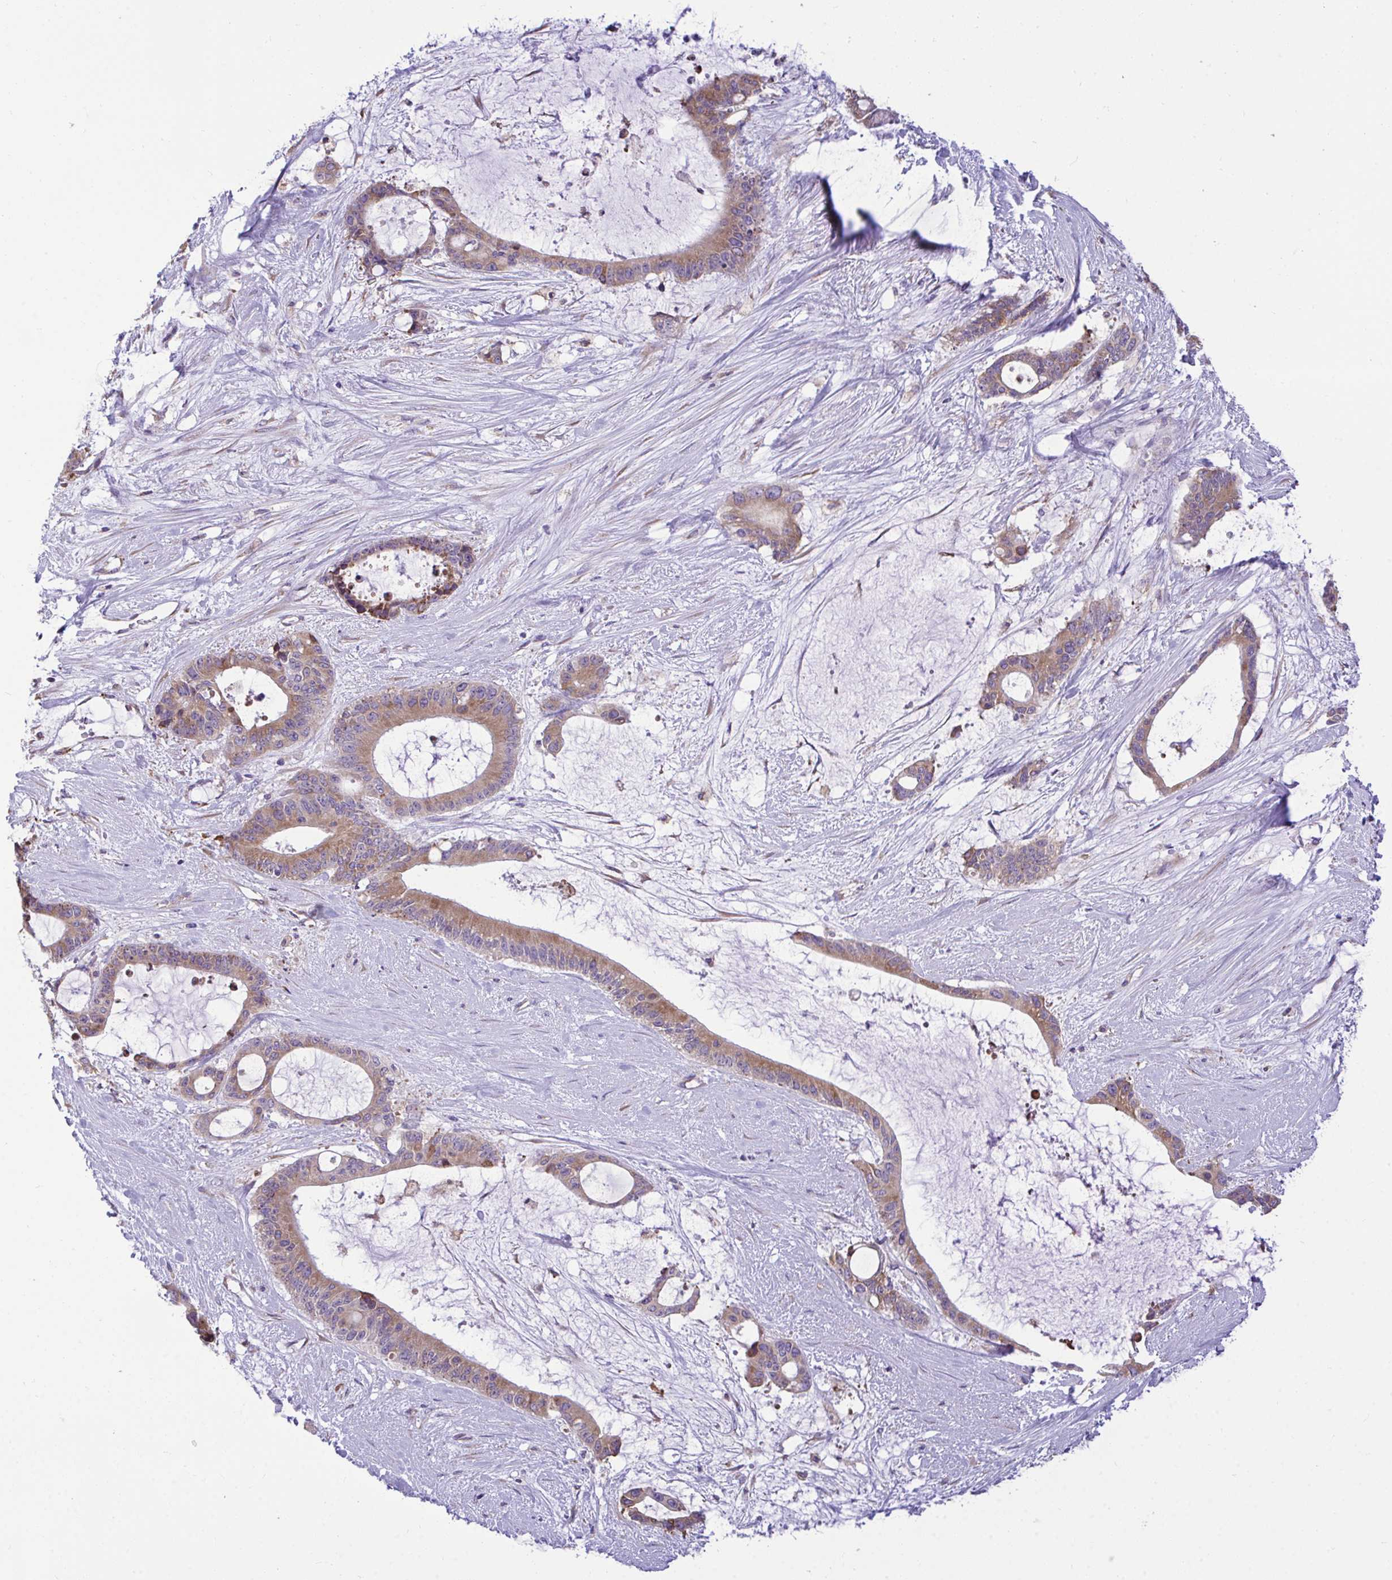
{"staining": {"intensity": "moderate", "quantity": ">75%", "location": "cytoplasmic/membranous"}, "tissue": "liver cancer", "cell_type": "Tumor cells", "image_type": "cancer", "snomed": [{"axis": "morphology", "description": "Normal tissue, NOS"}, {"axis": "morphology", "description": "Cholangiocarcinoma"}, {"axis": "topography", "description": "Liver"}, {"axis": "topography", "description": "Peripheral nerve tissue"}], "caption": "Approximately >75% of tumor cells in human liver cholangiocarcinoma reveal moderate cytoplasmic/membranous protein expression as visualized by brown immunohistochemical staining.", "gene": "PIGK", "patient": {"sex": "female", "age": 73}}